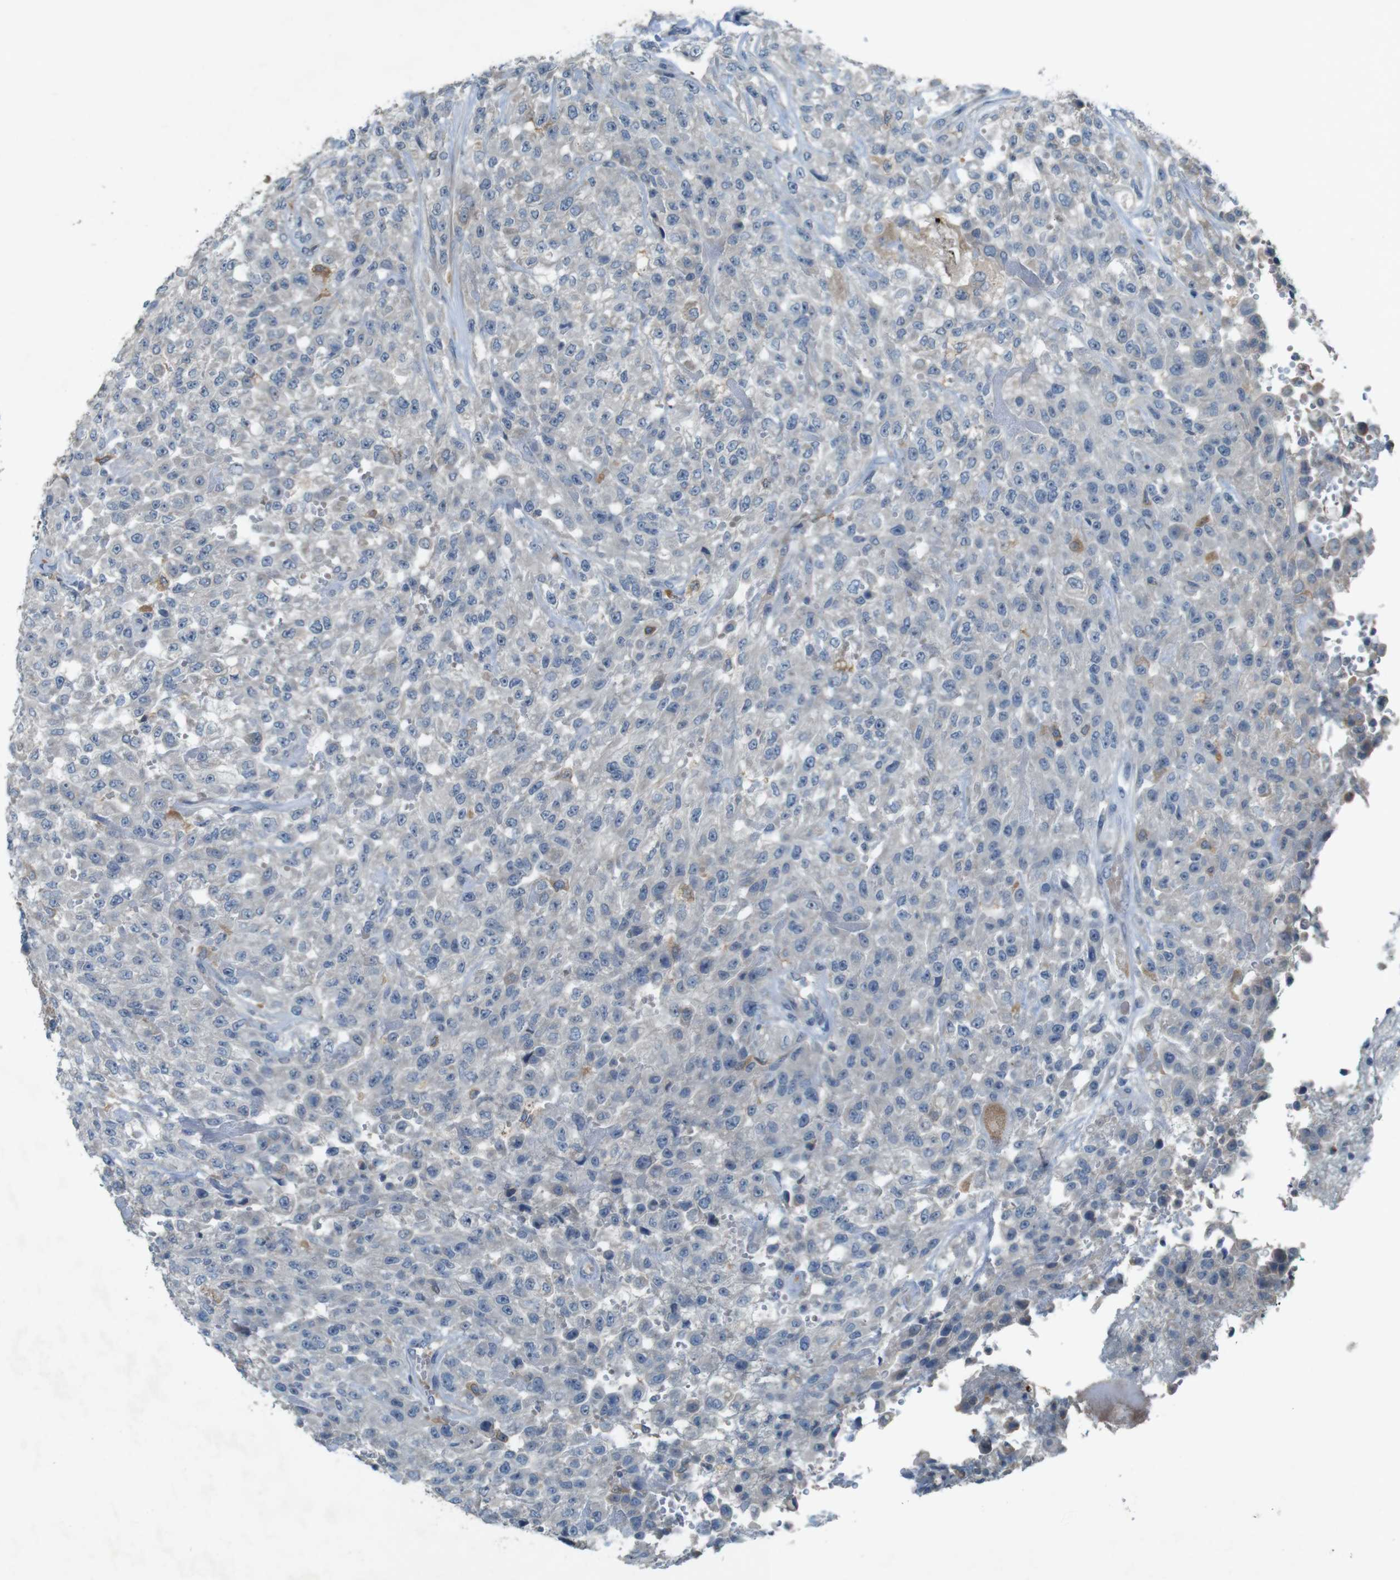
{"staining": {"intensity": "negative", "quantity": "none", "location": "none"}, "tissue": "urothelial cancer", "cell_type": "Tumor cells", "image_type": "cancer", "snomed": [{"axis": "morphology", "description": "Urothelial carcinoma, High grade"}, {"axis": "topography", "description": "Urinary bladder"}], "caption": "High power microscopy micrograph of an immunohistochemistry image of urothelial cancer, revealing no significant expression in tumor cells. (Immunohistochemistry, brightfield microscopy, high magnification).", "gene": "MOGAT3", "patient": {"sex": "male", "age": 46}}